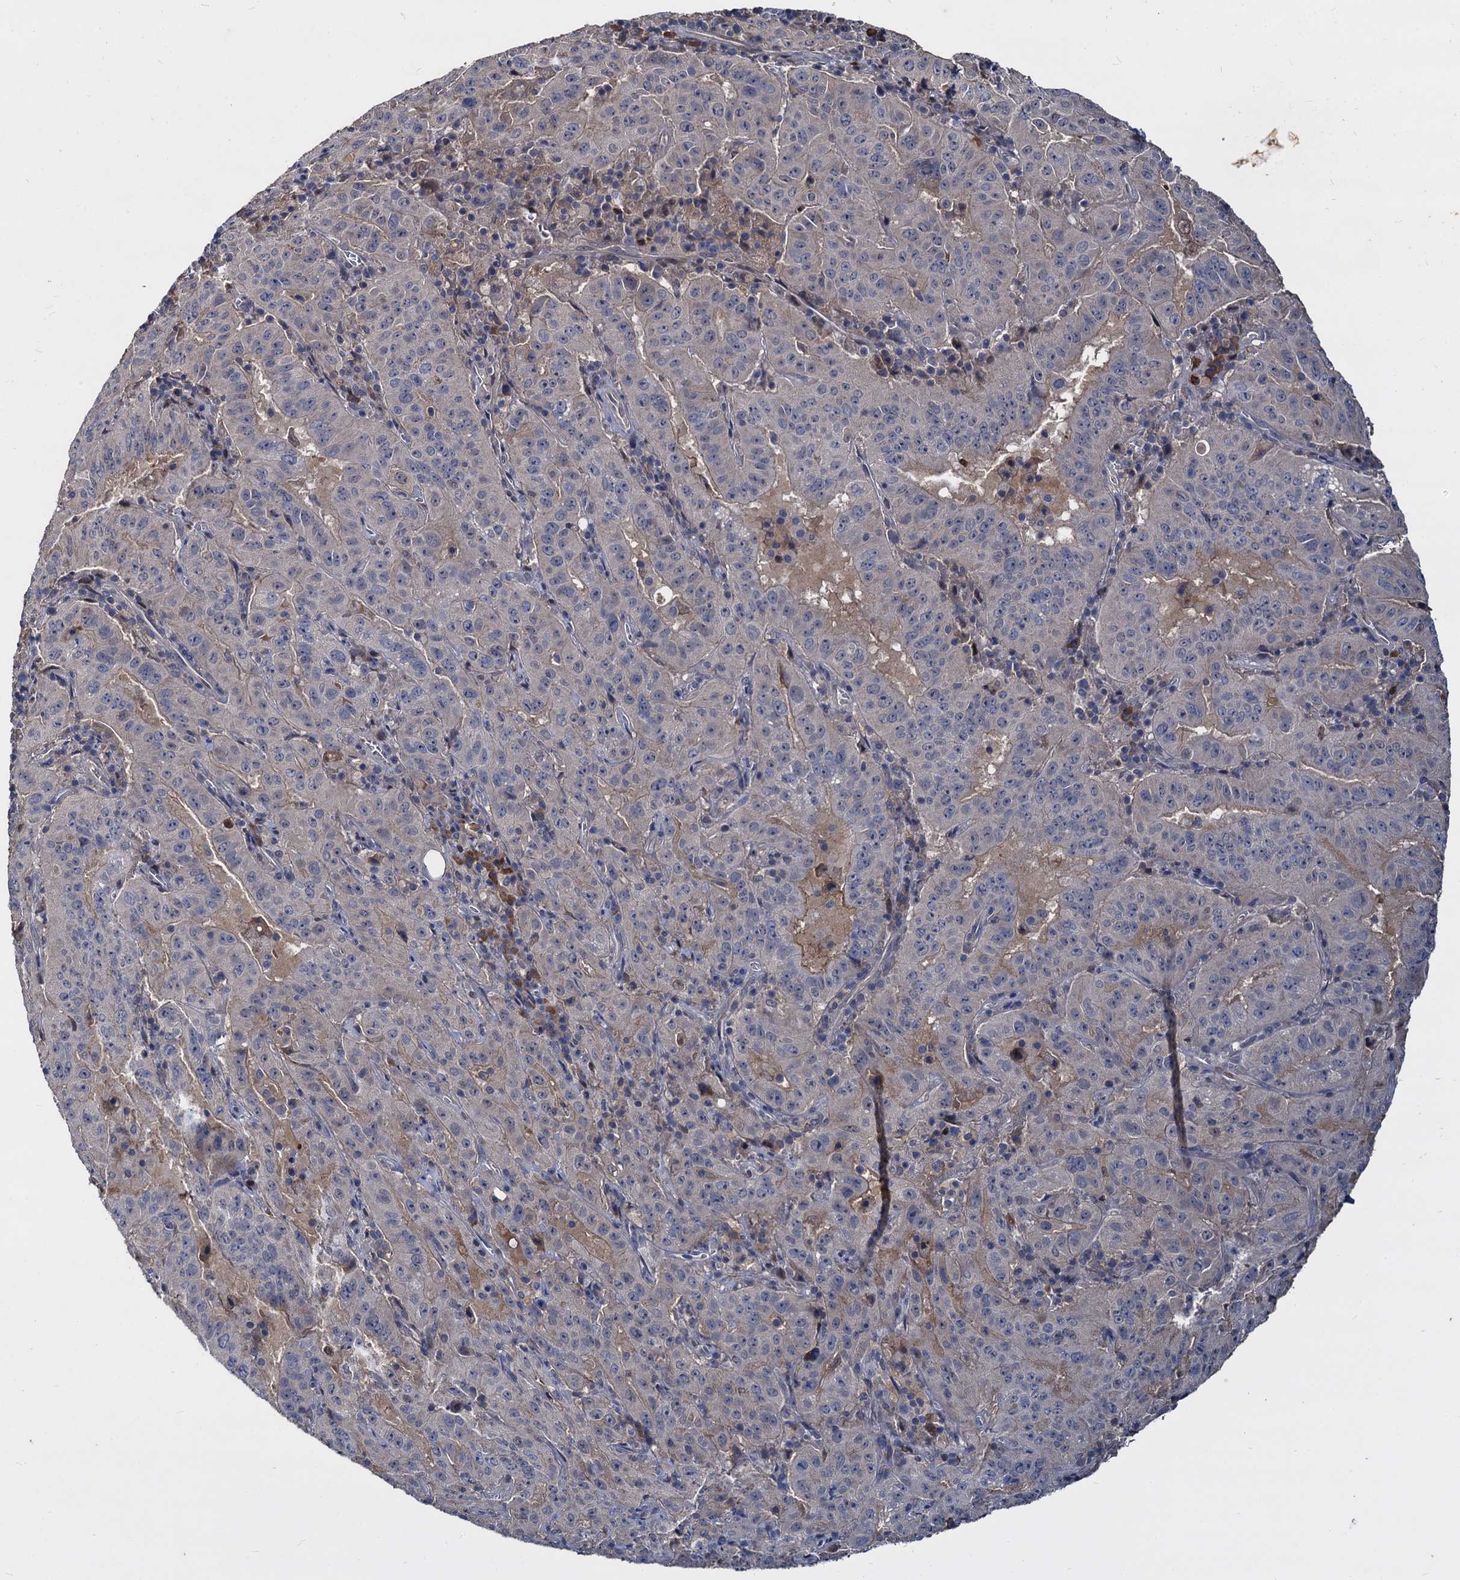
{"staining": {"intensity": "weak", "quantity": "<25%", "location": "cytoplasmic/membranous"}, "tissue": "pancreatic cancer", "cell_type": "Tumor cells", "image_type": "cancer", "snomed": [{"axis": "morphology", "description": "Adenocarcinoma, NOS"}, {"axis": "topography", "description": "Pancreas"}], "caption": "Pancreatic cancer was stained to show a protein in brown. There is no significant positivity in tumor cells.", "gene": "CCDC184", "patient": {"sex": "male", "age": 63}}